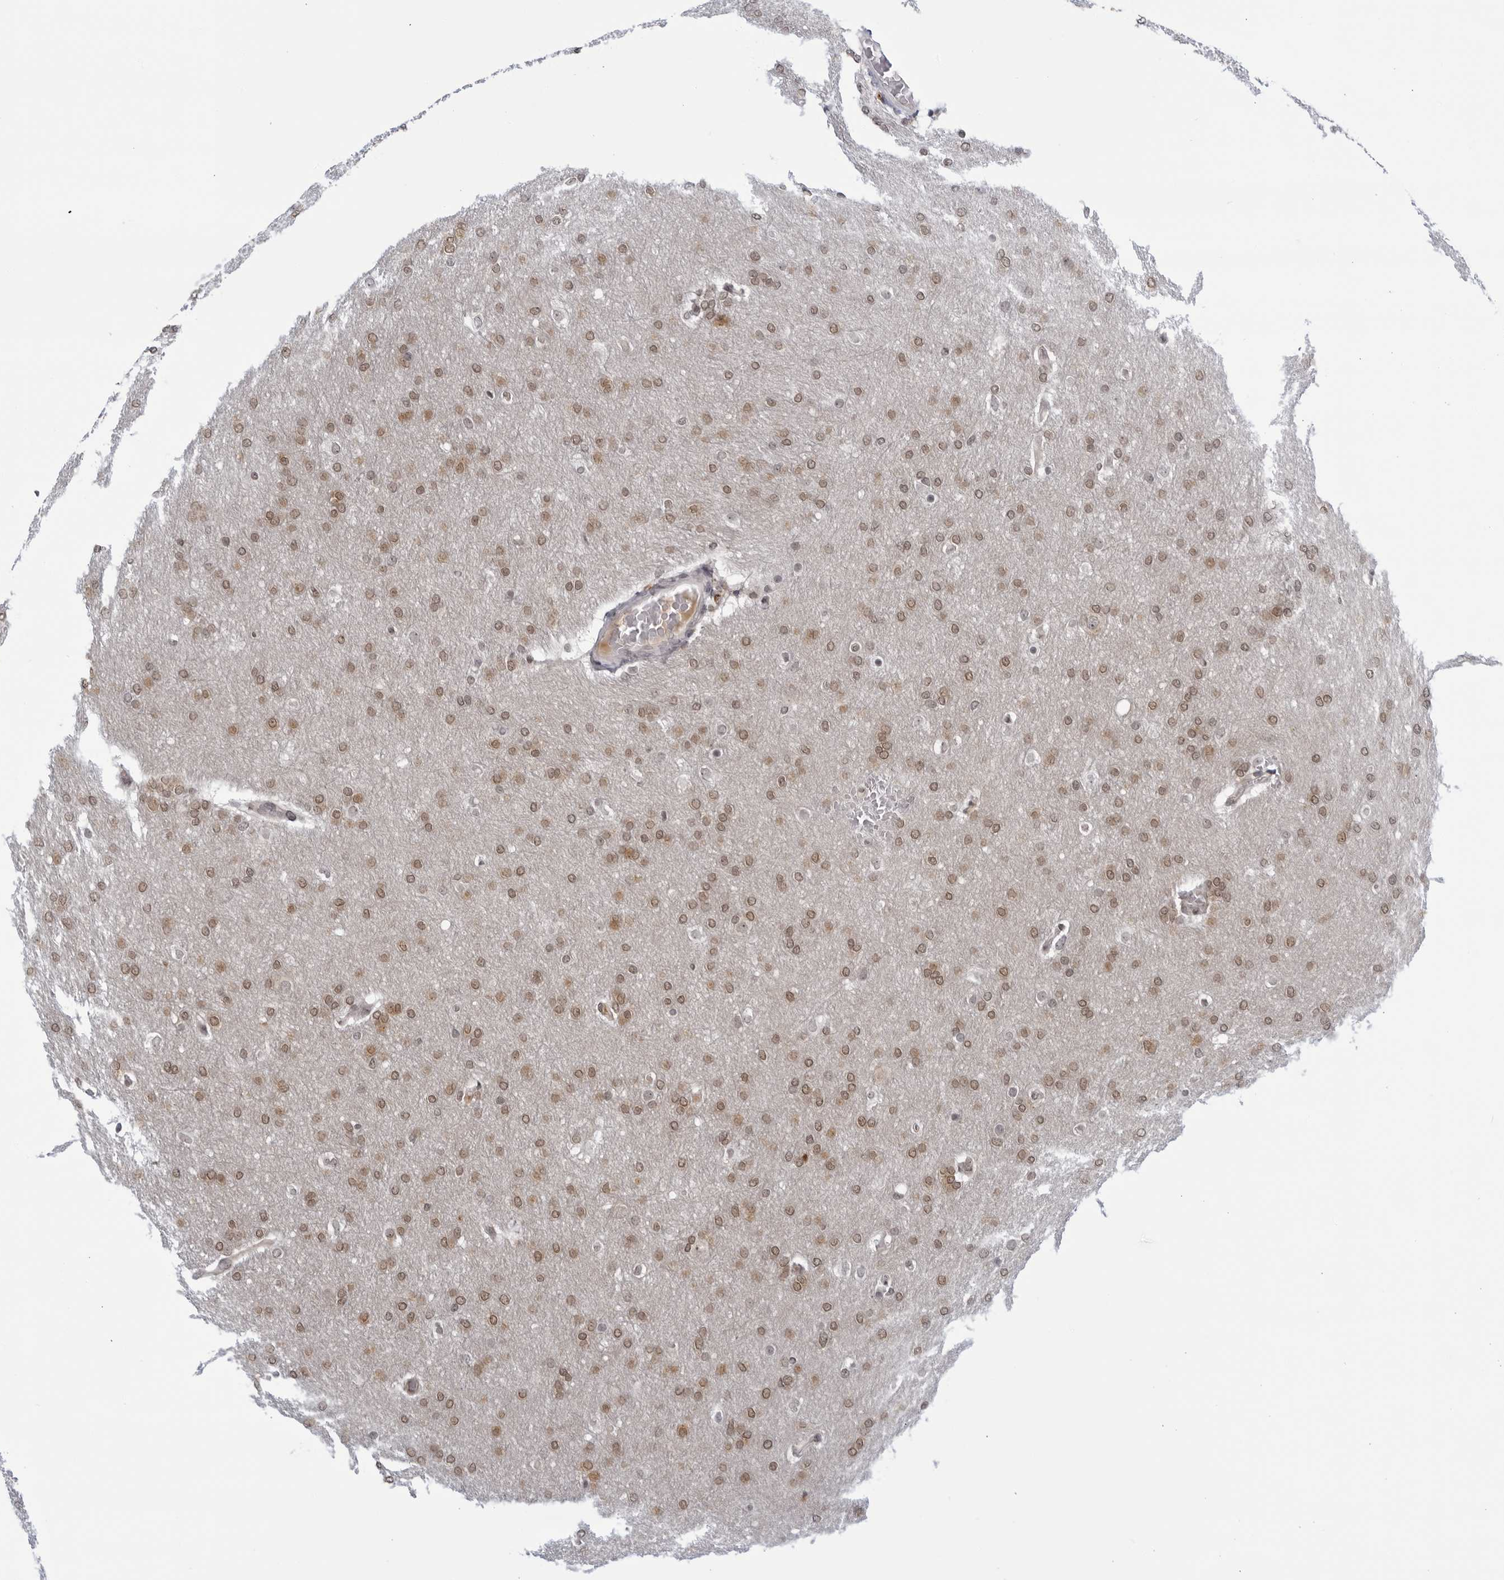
{"staining": {"intensity": "moderate", "quantity": ">75%", "location": "nuclear"}, "tissue": "glioma", "cell_type": "Tumor cells", "image_type": "cancer", "snomed": [{"axis": "morphology", "description": "Glioma, malignant, Low grade"}, {"axis": "topography", "description": "Brain"}], "caption": "Tumor cells show medium levels of moderate nuclear positivity in approximately >75% of cells in human glioma.", "gene": "CC2D1B", "patient": {"sex": "female", "age": 37}}